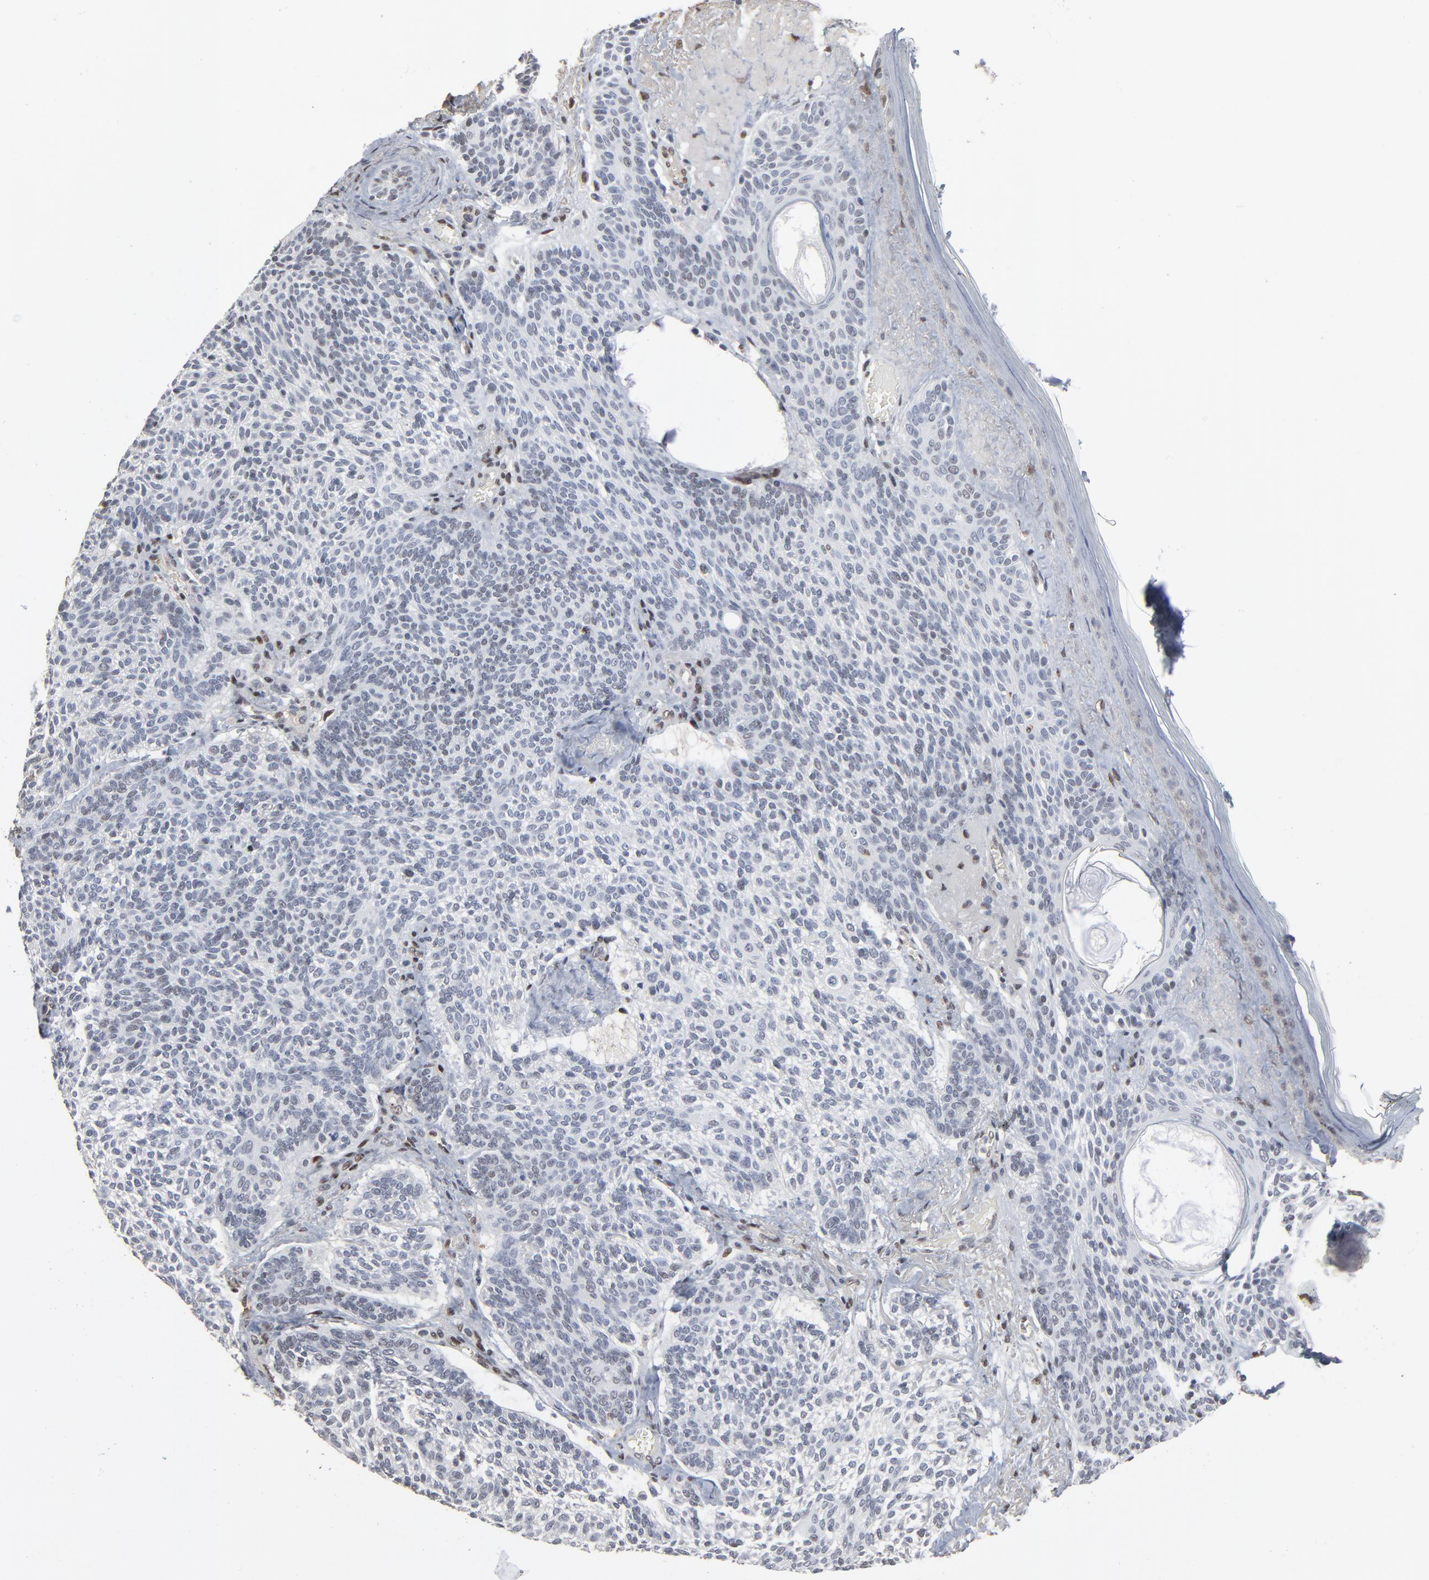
{"staining": {"intensity": "negative", "quantity": "none", "location": "none"}, "tissue": "skin cancer", "cell_type": "Tumor cells", "image_type": "cancer", "snomed": [{"axis": "morphology", "description": "Normal tissue, NOS"}, {"axis": "morphology", "description": "Basal cell carcinoma"}, {"axis": "topography", "description": "Skin"}], "caption": "This image is of skin cancer stained with IHC to label a protein in brown with the nuclei are counter-stained blue. There is no expression in tumor cells. (DAB IHC visualized using brightfield microscopy, high magnification).", "gene": "ATF7", "patient": {"sex": "female", "age": 70}}